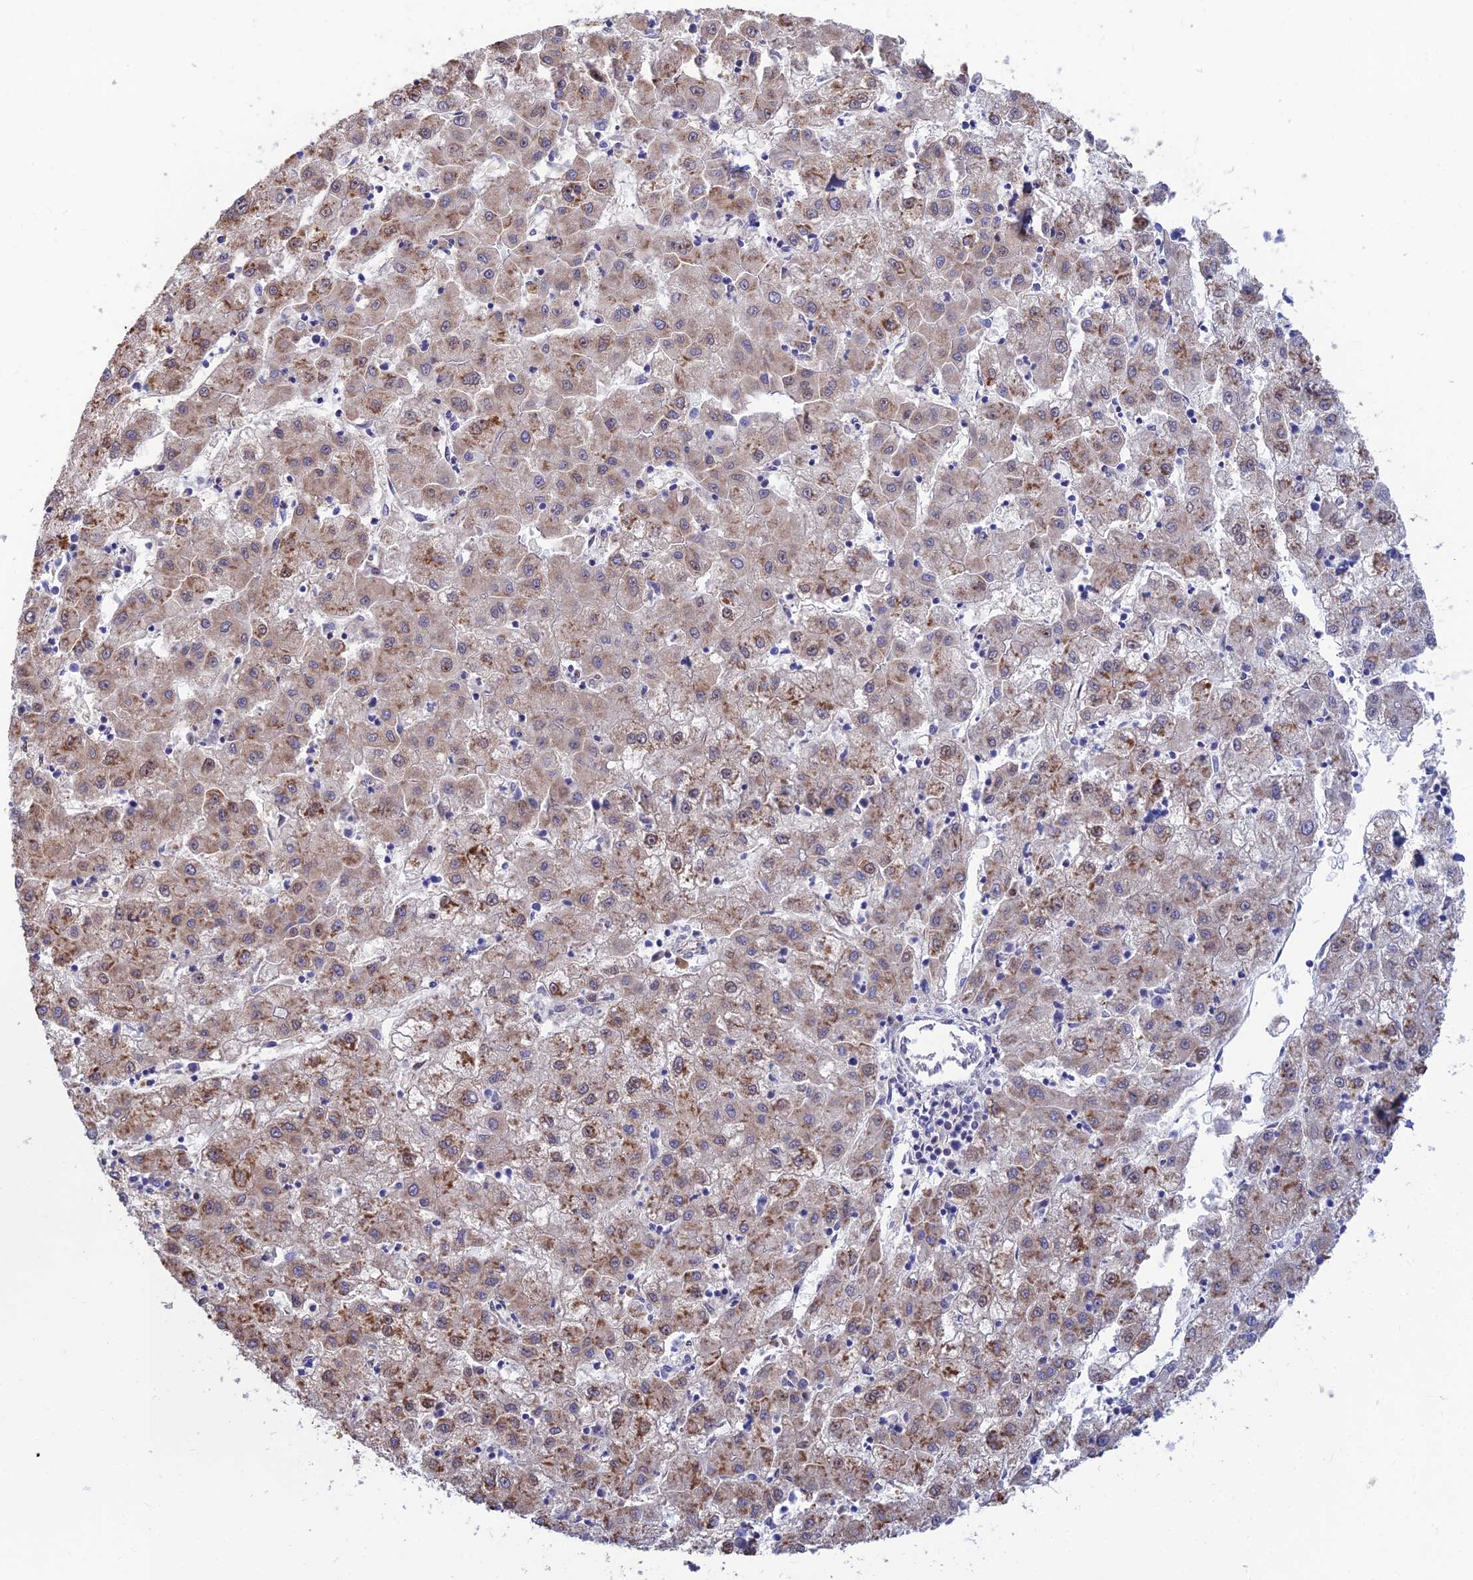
{"staining": {"intensity": "moderate", "quantity": ">75%", "location": "cytoplasmic/membranous"}, "tissue": "liver cancer", "cell_type": "Tumor cells", "image_type": "cancer", "snomed": [{"axis": "morphology", "description": "Carcinoma, Hepatocellular, NOS"}, {"axis": "topography", "description": "Liver"}], "caption": "Brown immunohistochemical staining in hepatocellular carcinoma (liver) demonstrates moderate cytoplasmic/membranous staining in about >75% of tumor cells.", "gene": "DNPEP", "patient": {"sex": "male", "age": 72}}